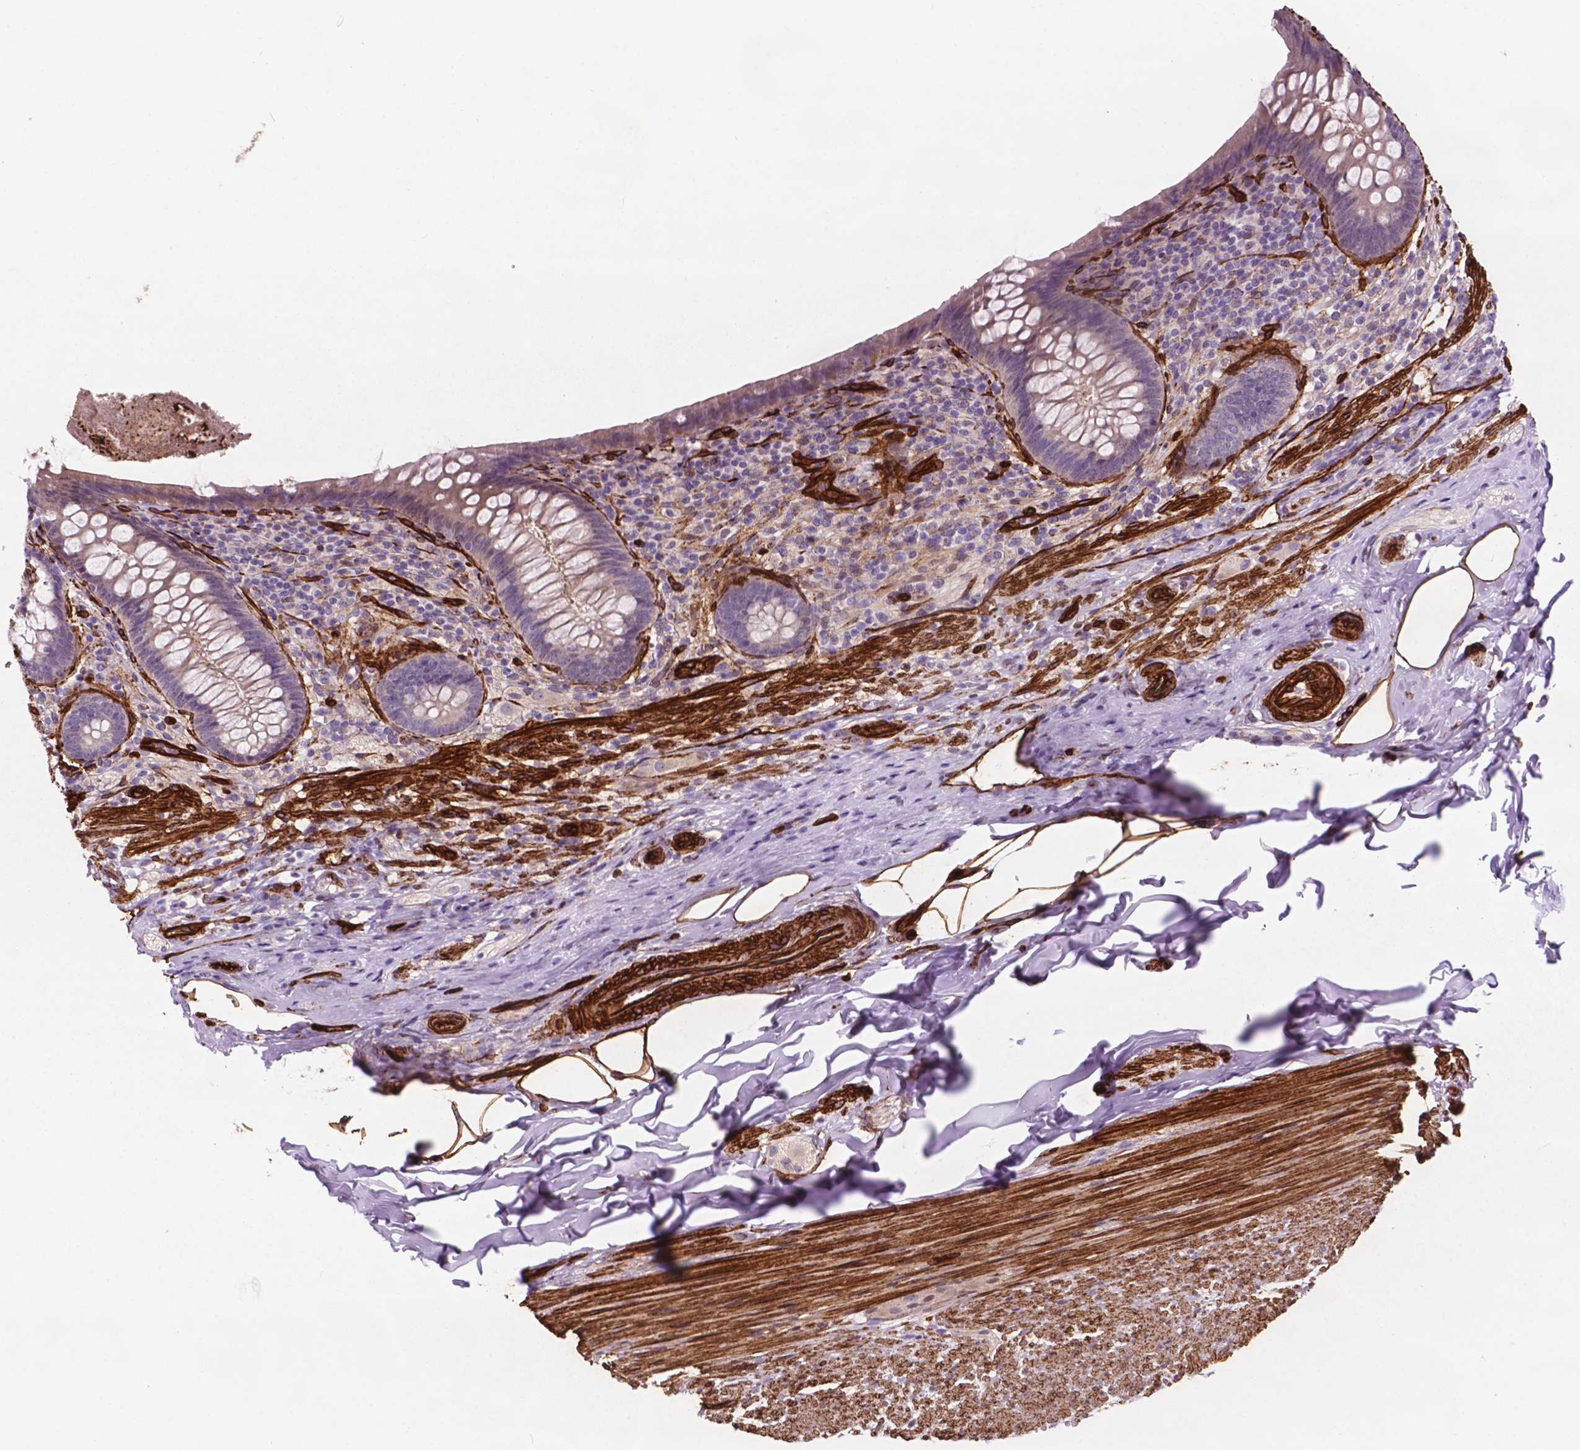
{"staining": {"intensity": "negative", "quantity": "none", "location": "none"}, "tissue": "appendix", "cell_type": "Glandular cells", "image_type": "normal", "snomed": [{"axis": "morphology", "description": "Normal tissue, NOS"}, {"axis": "topography", "description": "Appendix"}], "caption": "An immunohistochemistry histopathology image of benign appendix is shown. There is no staining in glandular cells of appendix.", "gene": "EGFL8", "patient": {"sex": "male", "age": 47}}